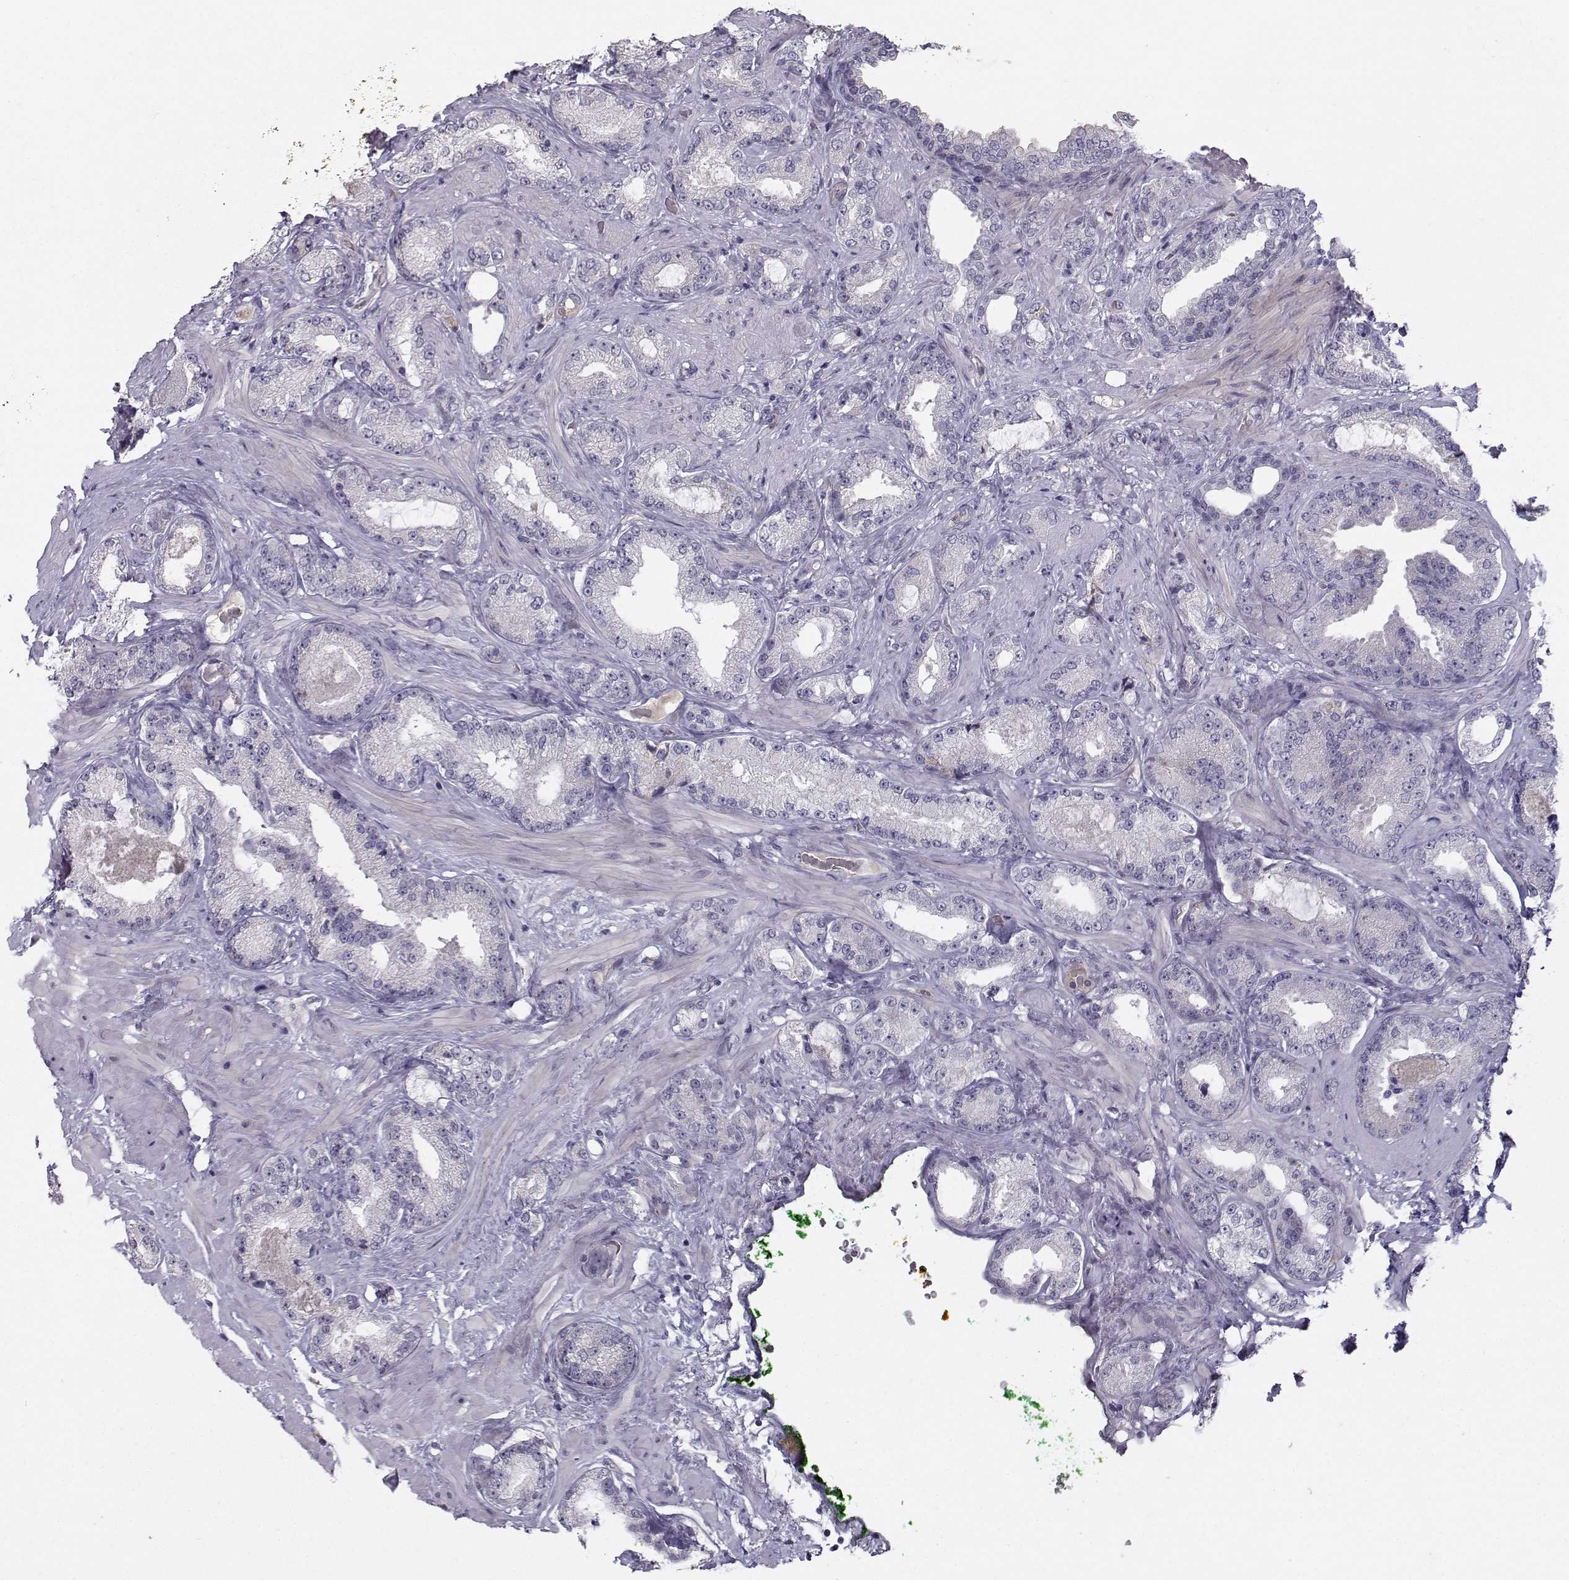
{"staining": {"intensity": "negative", "quantity": "none", "location": "none"}, "tissue": "prostate cancer", "cell_type": "Tumor cells", "image_type": "cancer", "snomed": [{"axis": "morphology", "description": "Adenocarcinoma, Low grade"}, {"axis": "topography", "description": "Prostate"}], "caption": "This is an immunohistochemistry (IHC) histopathology image of prostate cancer (low-grade adenocarcinoma). There is no positivity in tumor cells.", "gene": "OPRD1", "patient": {"sex": "male", "age": 68}}